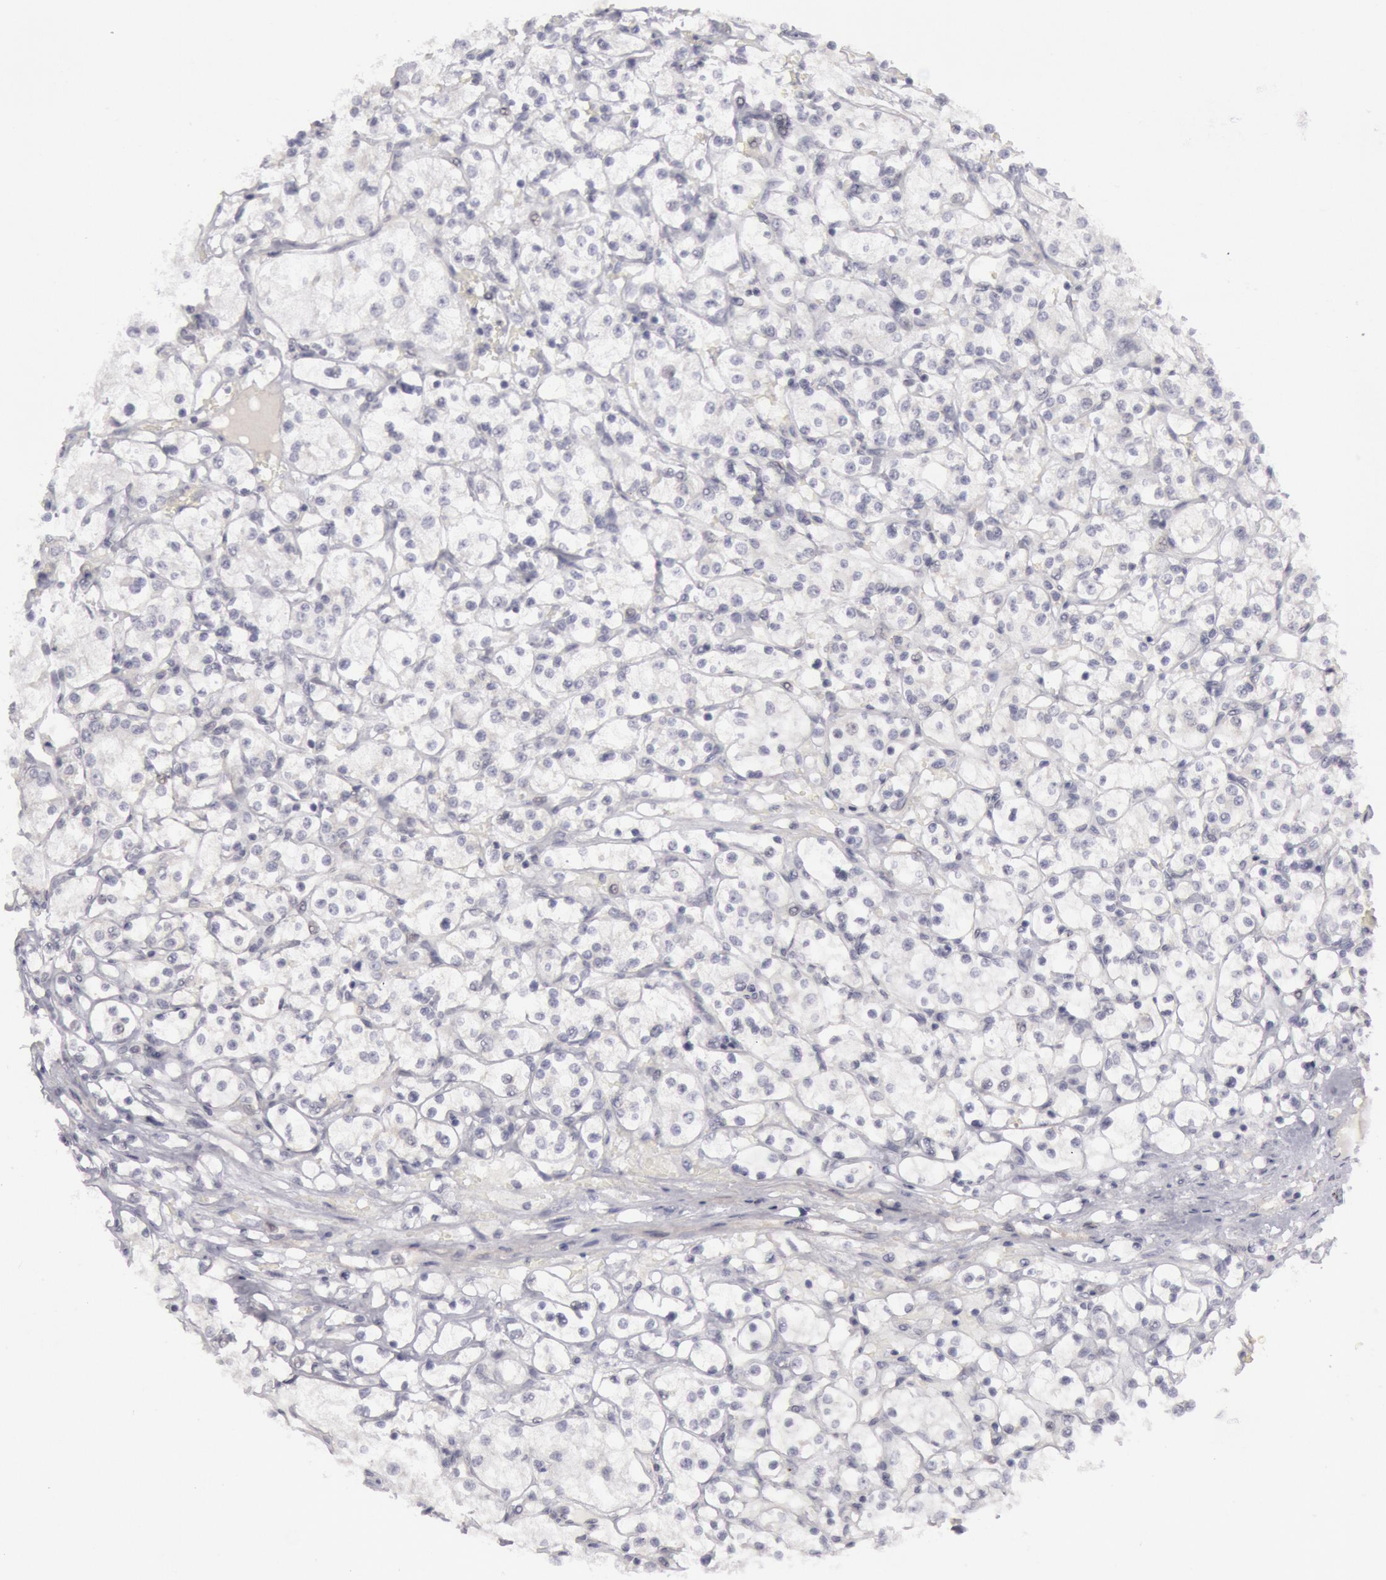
{"staining": {"intensity": "negative", "quantity": "none", "location": "none"}, "tissue": "renal cancer", "cell_type": "Tumor cells", "image_type": "cancer", "snomed": [{"axis": "morphology", "description": "Adenocarcinoma, NOS"}, {"axis": "topography", "description": "Kidney"}], "caption": "High power microscopy photomicrograph of an immunohistochemistry (IHC) micrograph of renal cancer, revealing no significant expression in tumor cells. Brightfield microscopy of IHC stained with DAB (brown) and hematoxylin (blue), captured at high magnification.", "gene": "JOSD1", "patient": {"sex": "male", "age": 61}}